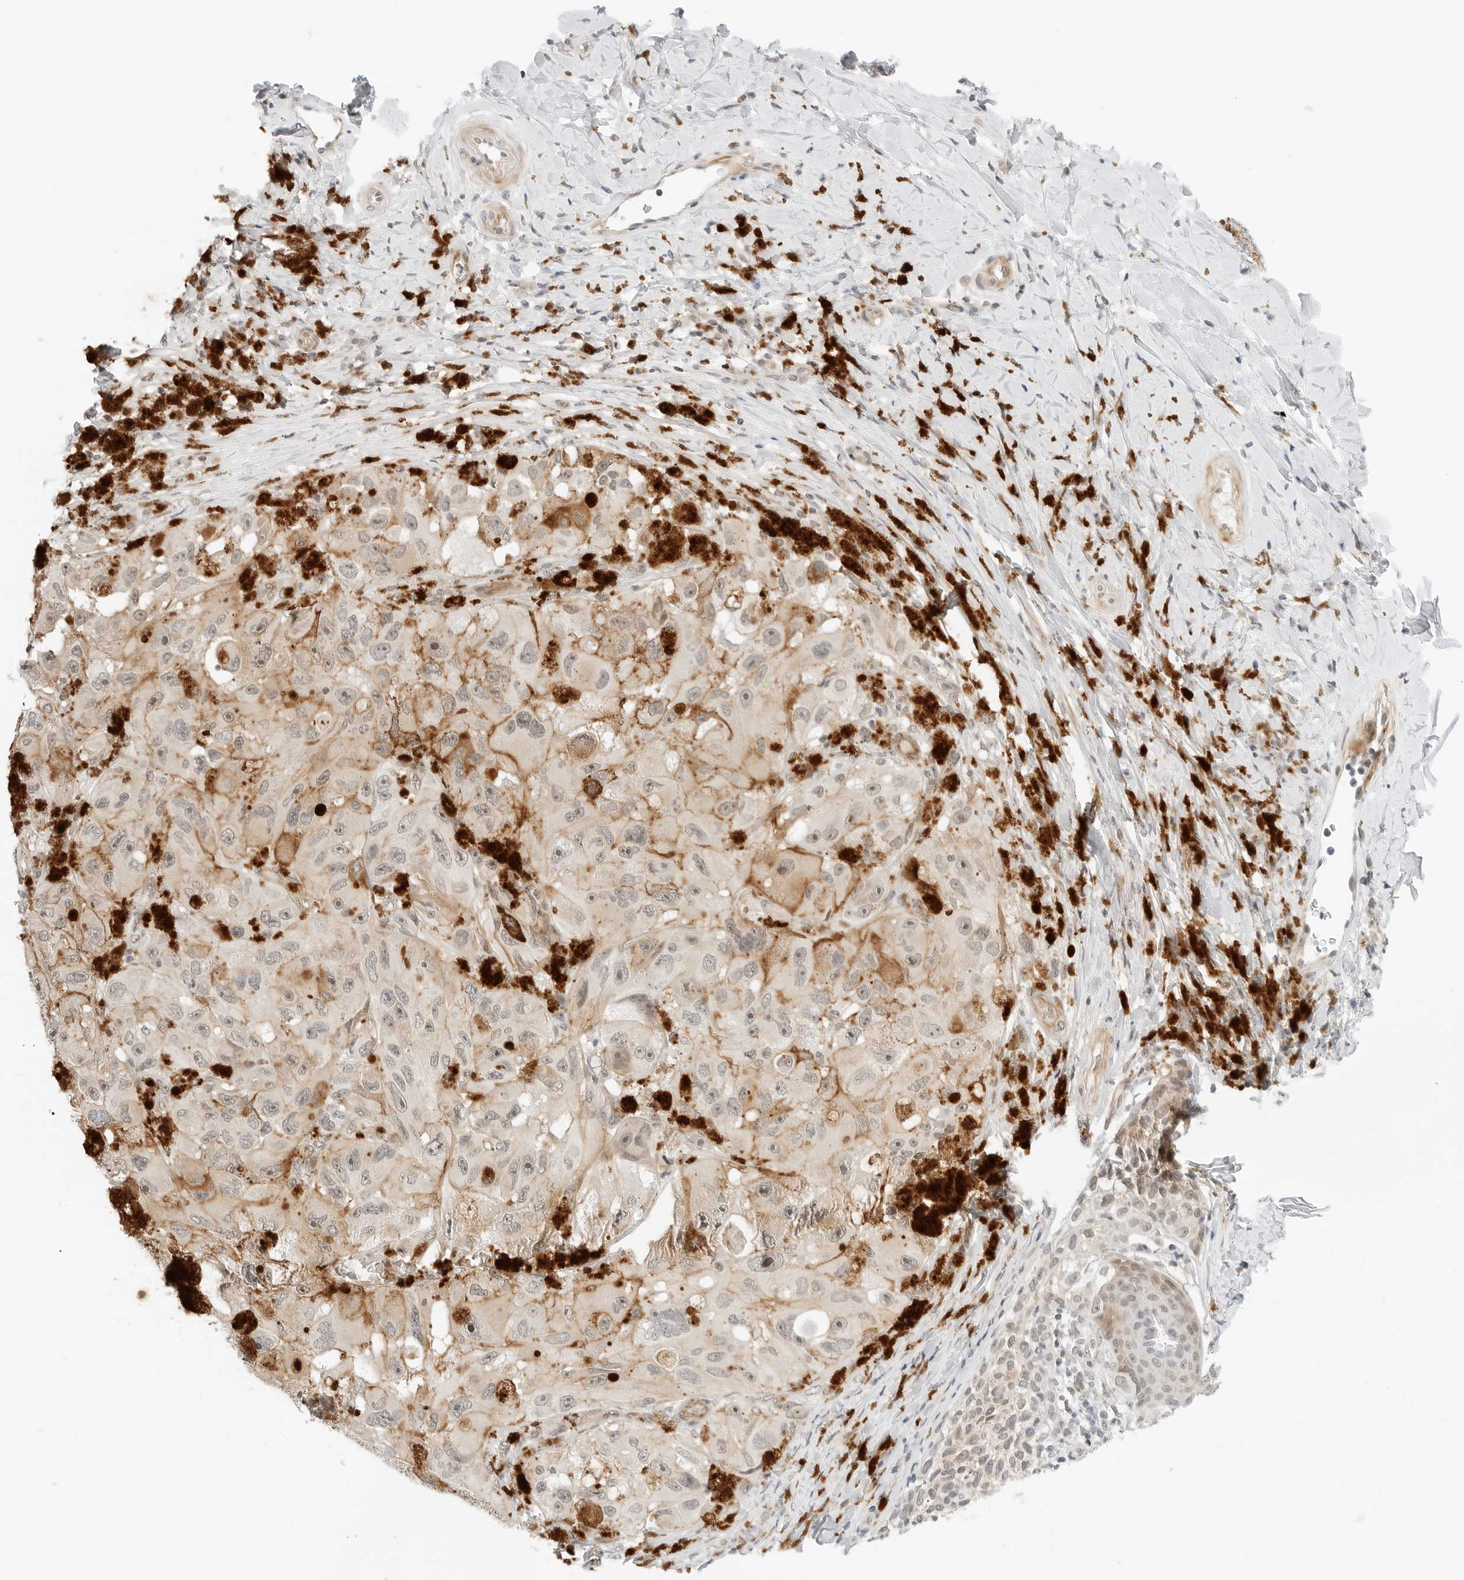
{"staining": {"intensity": "moderate", "quantity": "25%-75%", "location": "cytoplasmic/membranous"}, "tissue": "melanoma", "cell_type": "Tumor cells", "image_type": "cancer", "snomed": [{"axis": "morphology", "description": "Malignant melanoma, NOS"}, {"axis": "topography", "description": "Skin"}], "caption": "Brown immunohistochemical staining in human melanoma exhibits moderate cytoplasmic/membranous positivity in approximately 25%-75% of tumor cells.", "gene": "NEO1", "patient": {"sex": "female", "age": 73}}